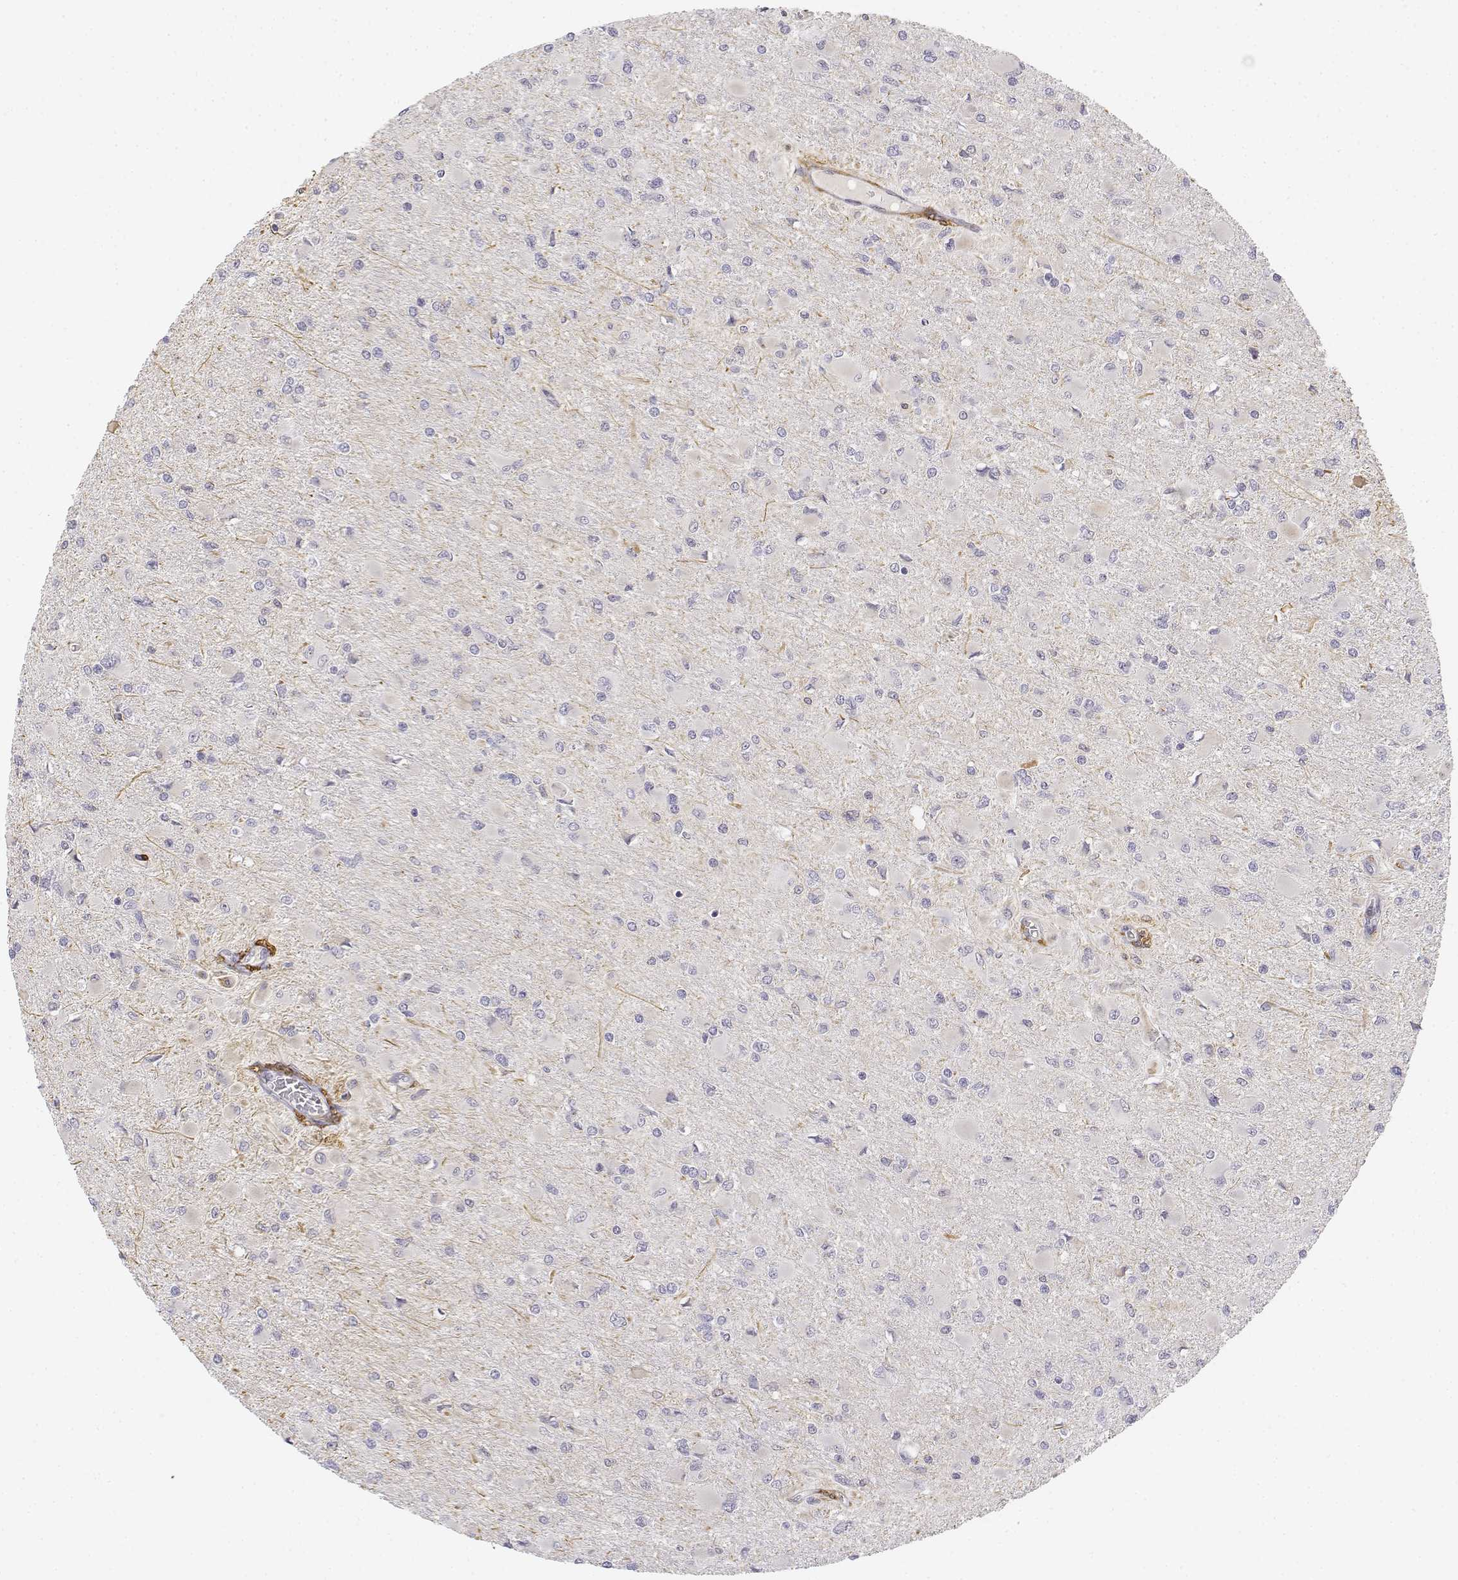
{"staining": {"intensity": "negative", "quantity": "none", "location": "none"}, "tissue": "glioma", "cell_type": "Tumor cells", "image_type": "cancer", "snomed": [{"axis": "morphology", "description": "Glioma, malignant, High grade"}, {"axis": "topography", "description": "Cerebral cortex"}], "caption": "High magnification brightfield microscopy of malignant glioma (high-grade) stained with DAB (brown) and counterstained with hematoxylin (blue): tumor cells show no significant staining.", "gene": "CD14", "patient": {"sex": "female", "age": 36}}